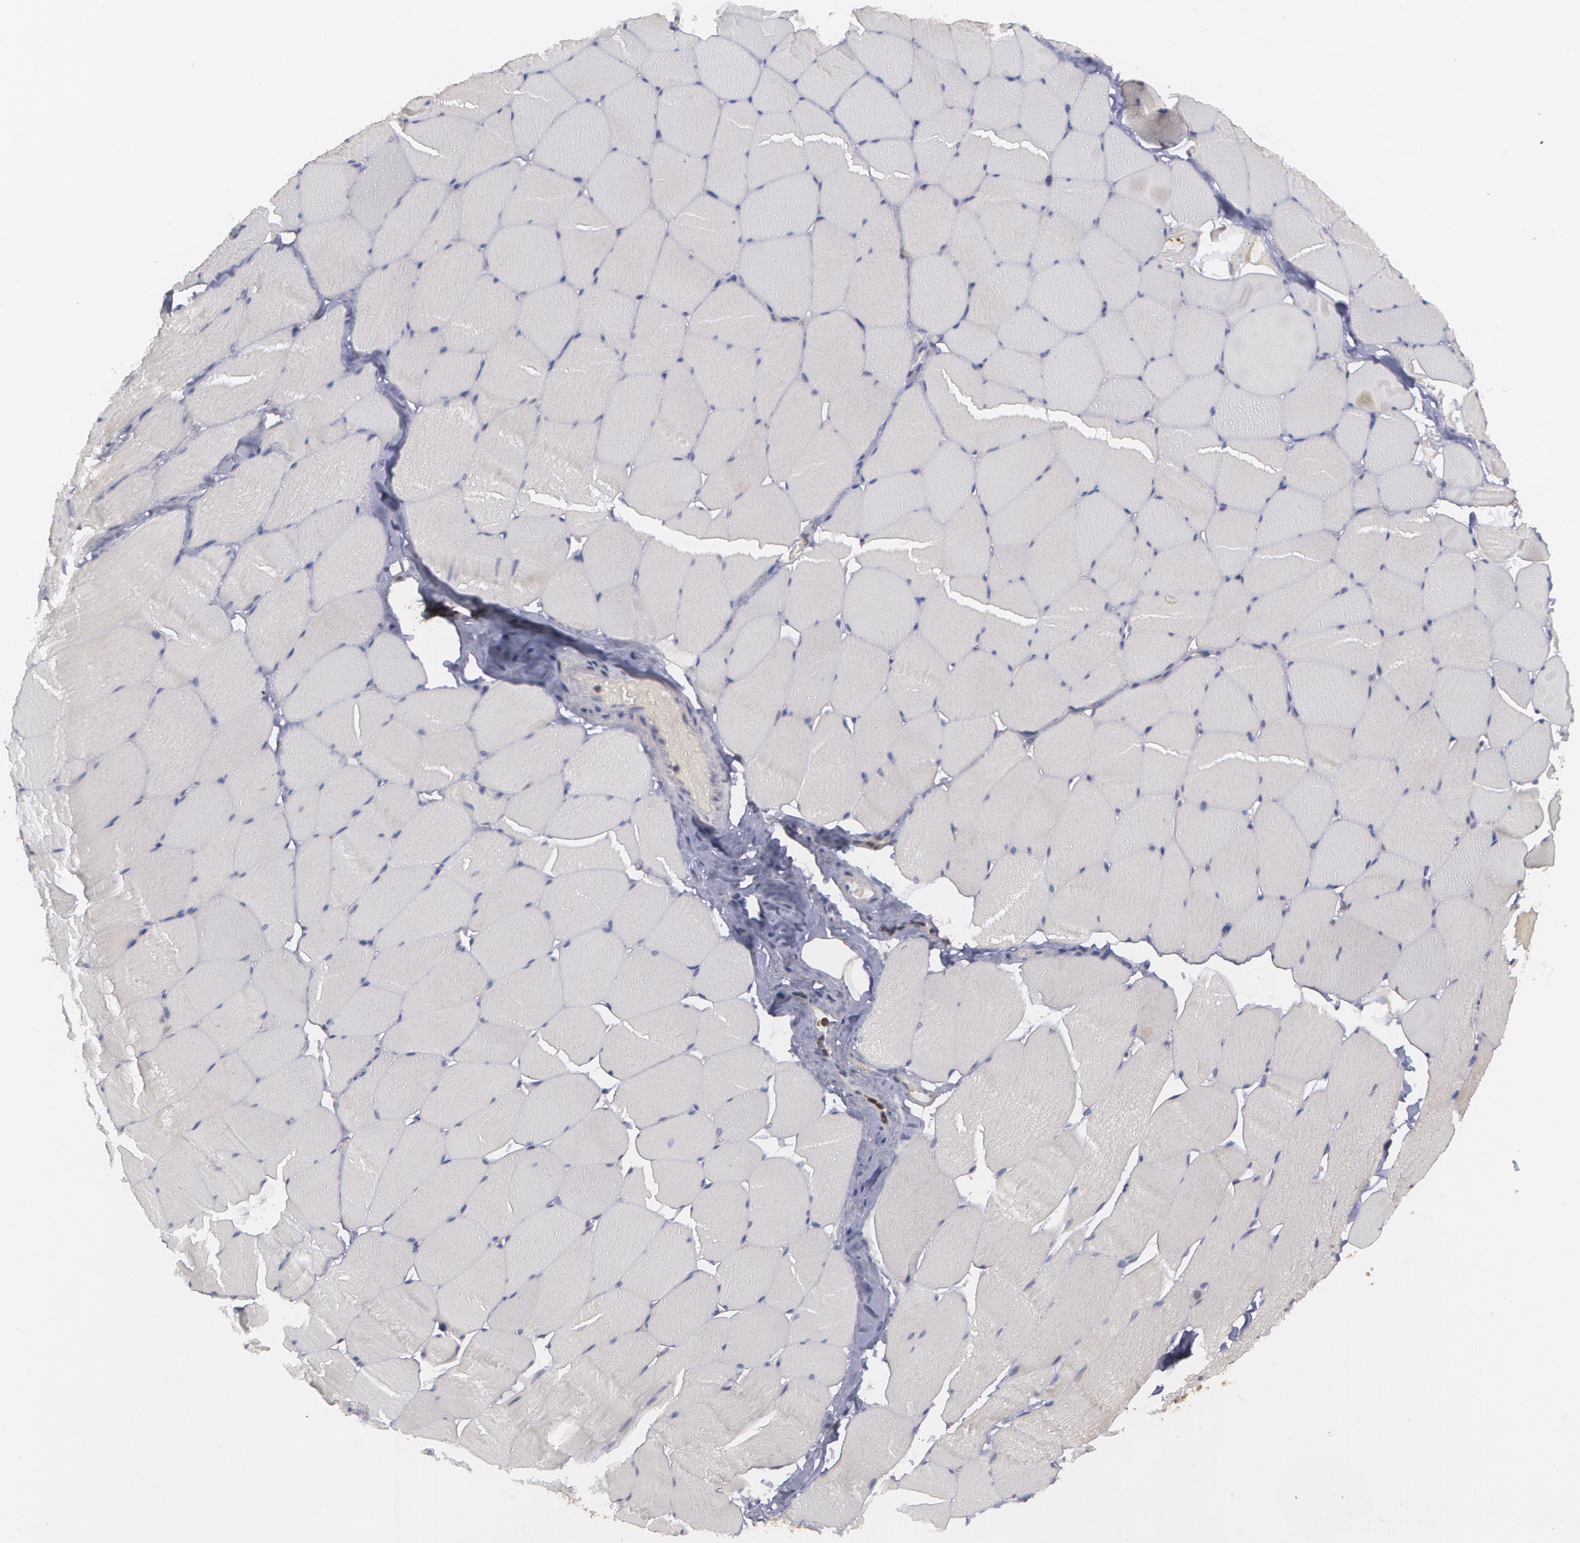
{"staining": {"intensity": "negative", "quantity": "none", "location": "none"}, "tissue": "skeletal muscle", "cell_type": "Myocytes", "image_type": "normal", "snomed": [{"axis": "morphology", "description": "Normal tissue, NOS"}, {"axis": "topography", "description": "Skeletal muscle"}, {"axis": "topography", "description": "Salivary gland"}], "caption": "IHC of unremarkable human skeletal muscle displays no expression in myocytes. (Brightfield microscopy of DAB (3,3'-diaminobenzidine) immunohistochemistry (IHC) at high magnification).", "gene": "MTHFD1", "patient": {"sex": "male", "age": 62}}